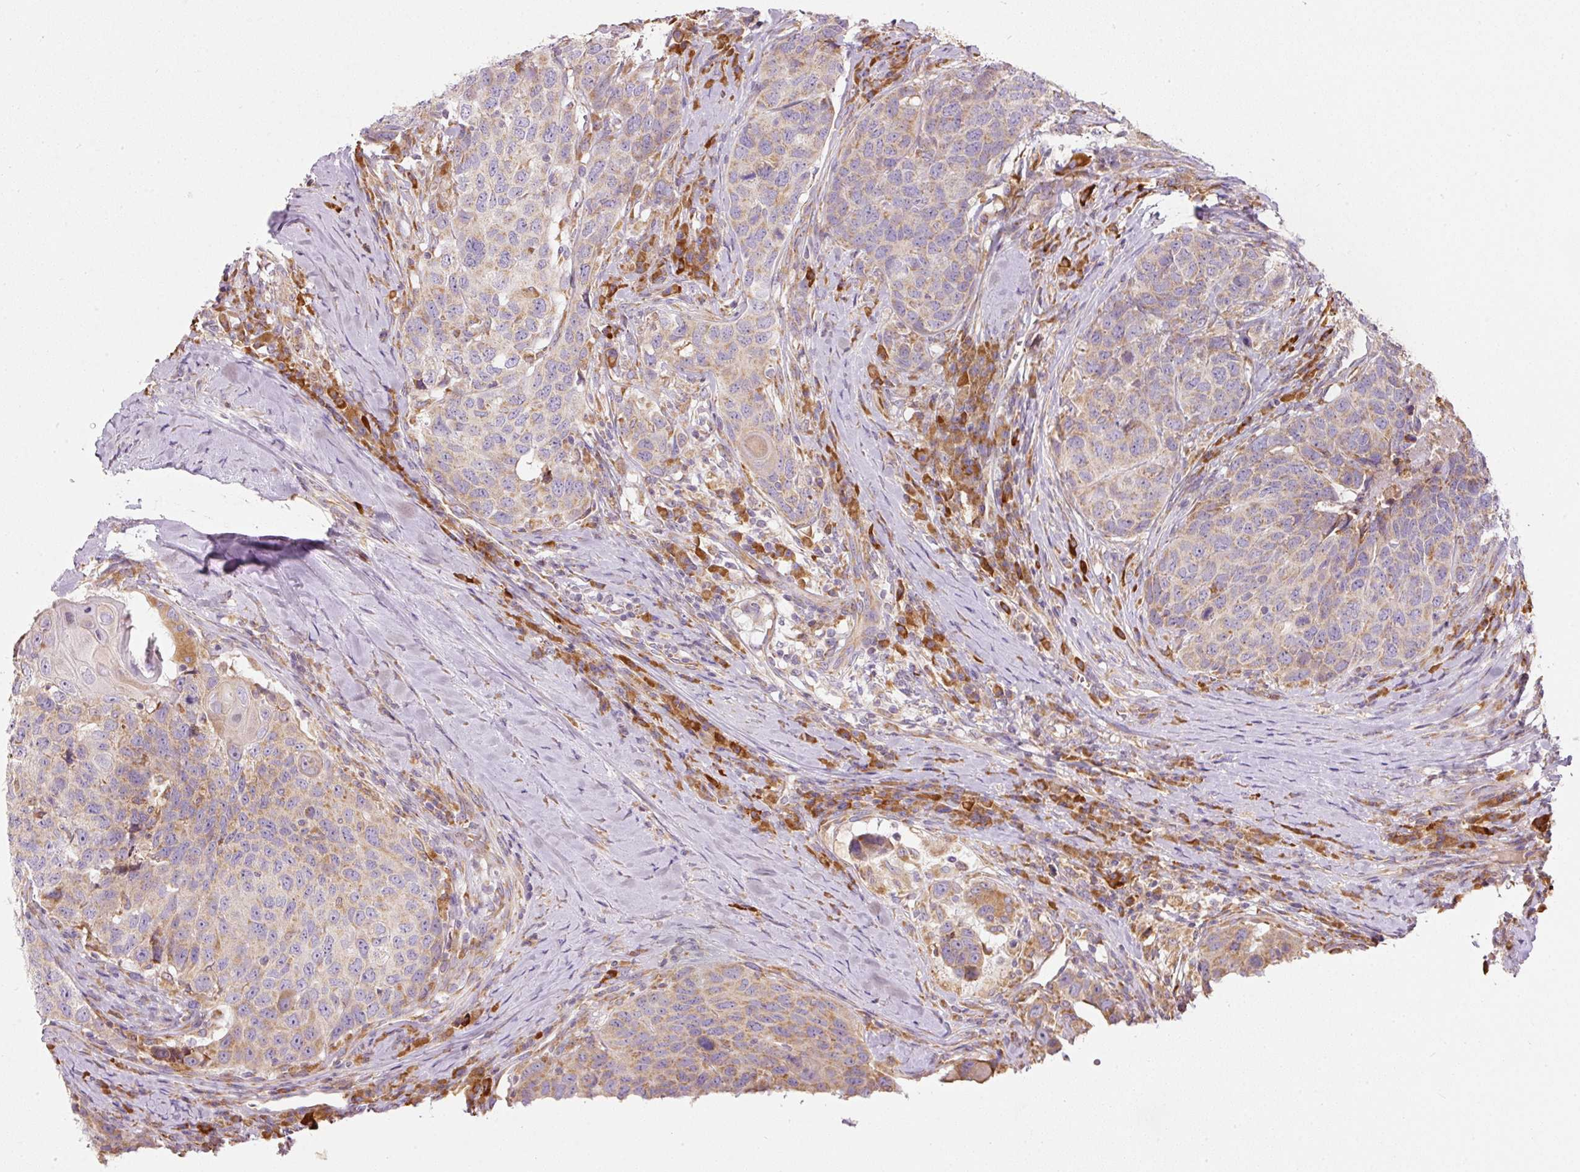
{"staining": {"intensity": "weak", "quantity": ">75%", "location": "cytoplasmic/membranous"}, "tissue": "head and neck cancer", "cell_type": "Tumor cells", "image_type": "cancer", "snomed": [{"axis": "morphology", "description": "Squamous cell carcinoma, NOS"}, {"axis": "topography", "description": "Head-Neck"}], "caption": "A brown stain highlights weak cytoplasmic/membranous positivity of a protein in human head and neck squamous cell carcinoma tumor cells. Using DAB (3,3'-diaminobenzidine) (brown) and hematoxylin (blue) stains, captured at high magnification using brightfield microscopy.", "gene": "MORN4", "patient": {"sex": "male", "age": 66}}